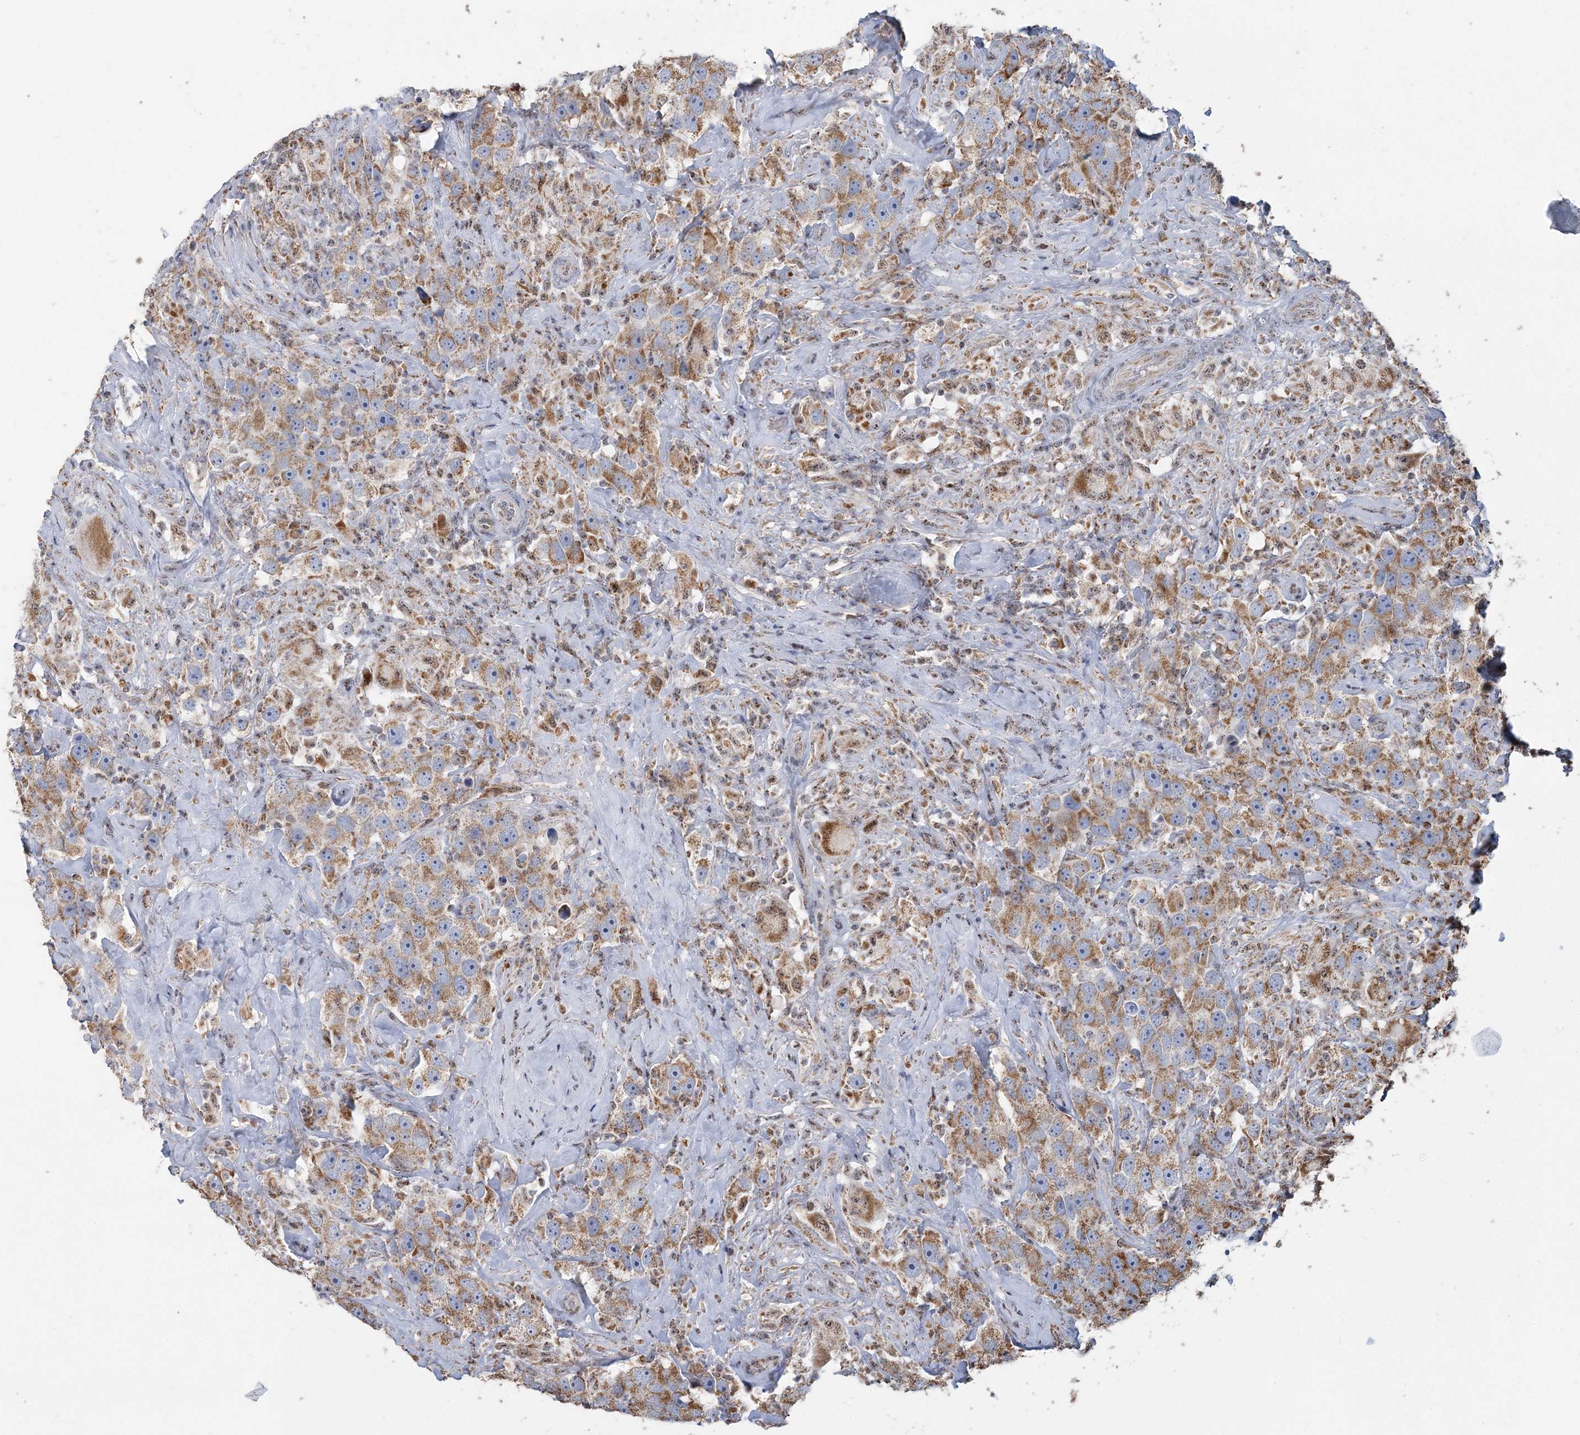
{"staining": {"intensity": "moderate", "quantity": ">75%", "location": "cytoplasmic/membranous"}, "tissue": "testis cancer", "cell_type": "Tumor cells", "image_type": "cancer", "snomed": [{"axis": "morphology", "description": "Seminoma, NOS"}, {"axis": "topography", "description": "Testis"}], "caption": "Protein staining by immunohistochemistry (IHC) displays moderate cytoplasmic/membranous positivity in approximately >75% of tumor cells in testis cancer (seminoma).", "gene": "SUCLG1", "patient": {"sex": "male", "age": 49}}